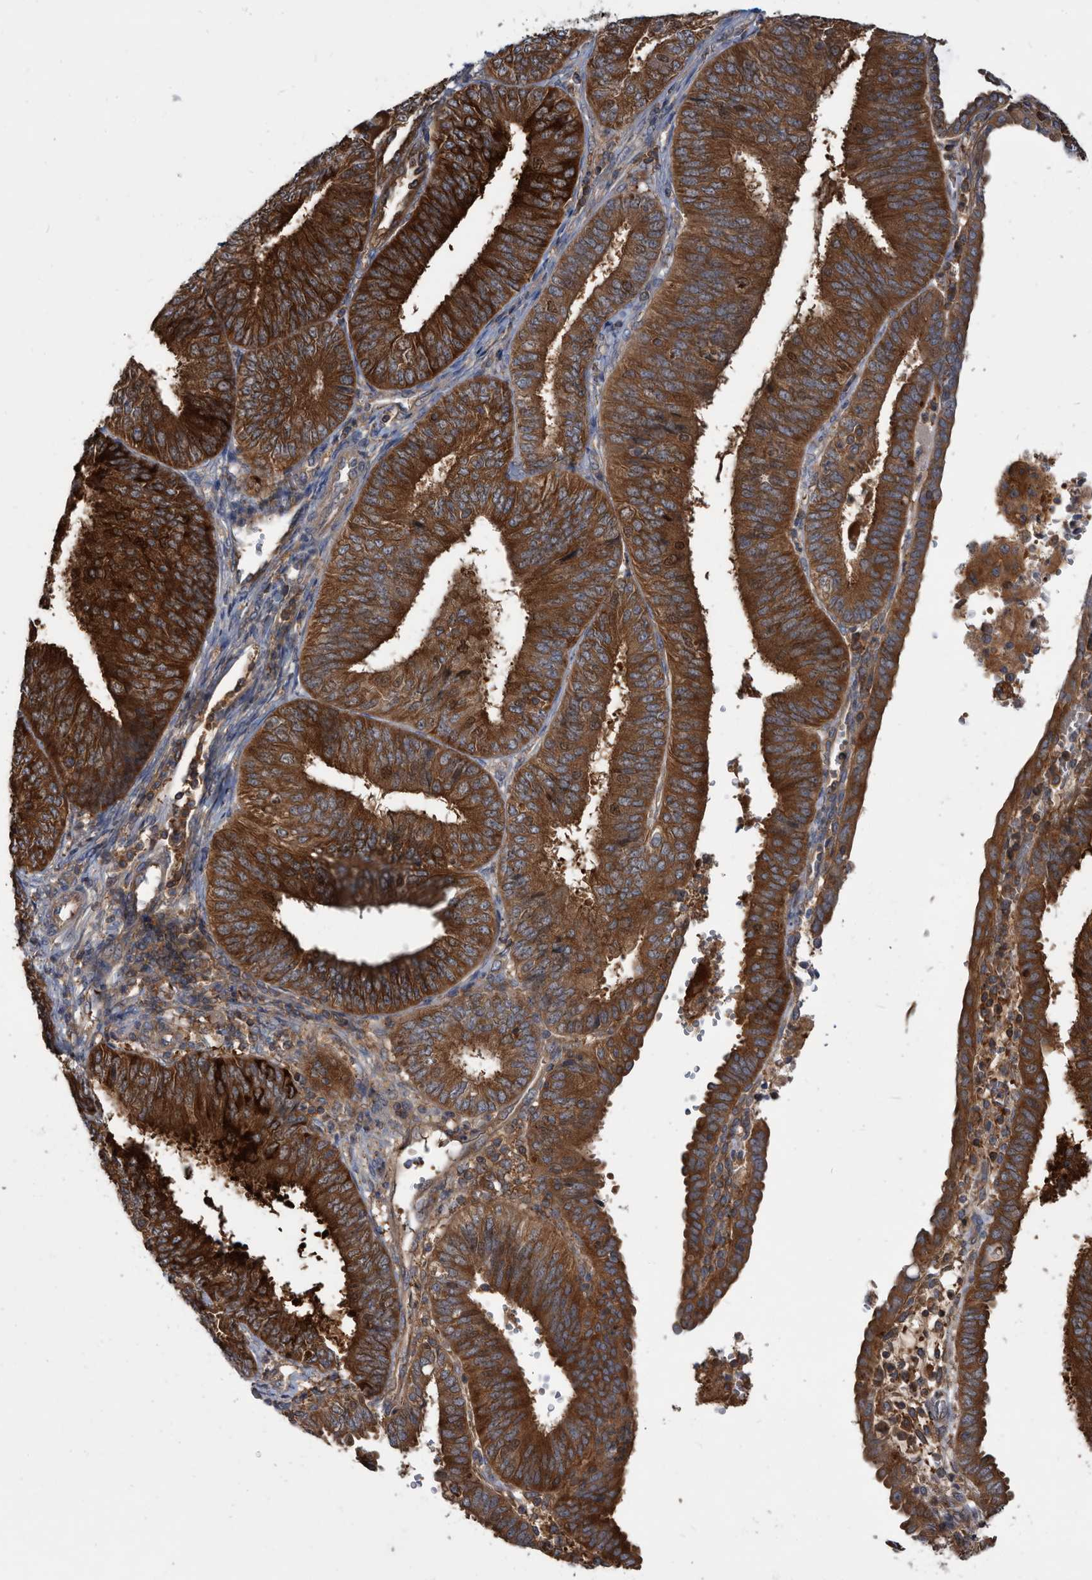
{"staining": {"intensity": "strong", "quantity": ">75%", "location": "cytoplasmic/membranous,nuclear"}, "tissue": "endometrial cancer", "cell_type": "Tumor cells", "image_type": "cancer", "snomed": [{"axis": "morphology", "description": "Adenocarcinoma, NOS"}, {"axis": "topography", "description": "Endometrium"}], "caption": "IHC photomicrograph of human endometrial cancer (adenocarcinoma) stained for a protein (brown), which demonstrates high levels of strong cytoplasmic/membranous and nuclear staining in approximately >75% of tumor cells.", "gene": "APEH", "patient": {"sex": "female", "age": 58}}